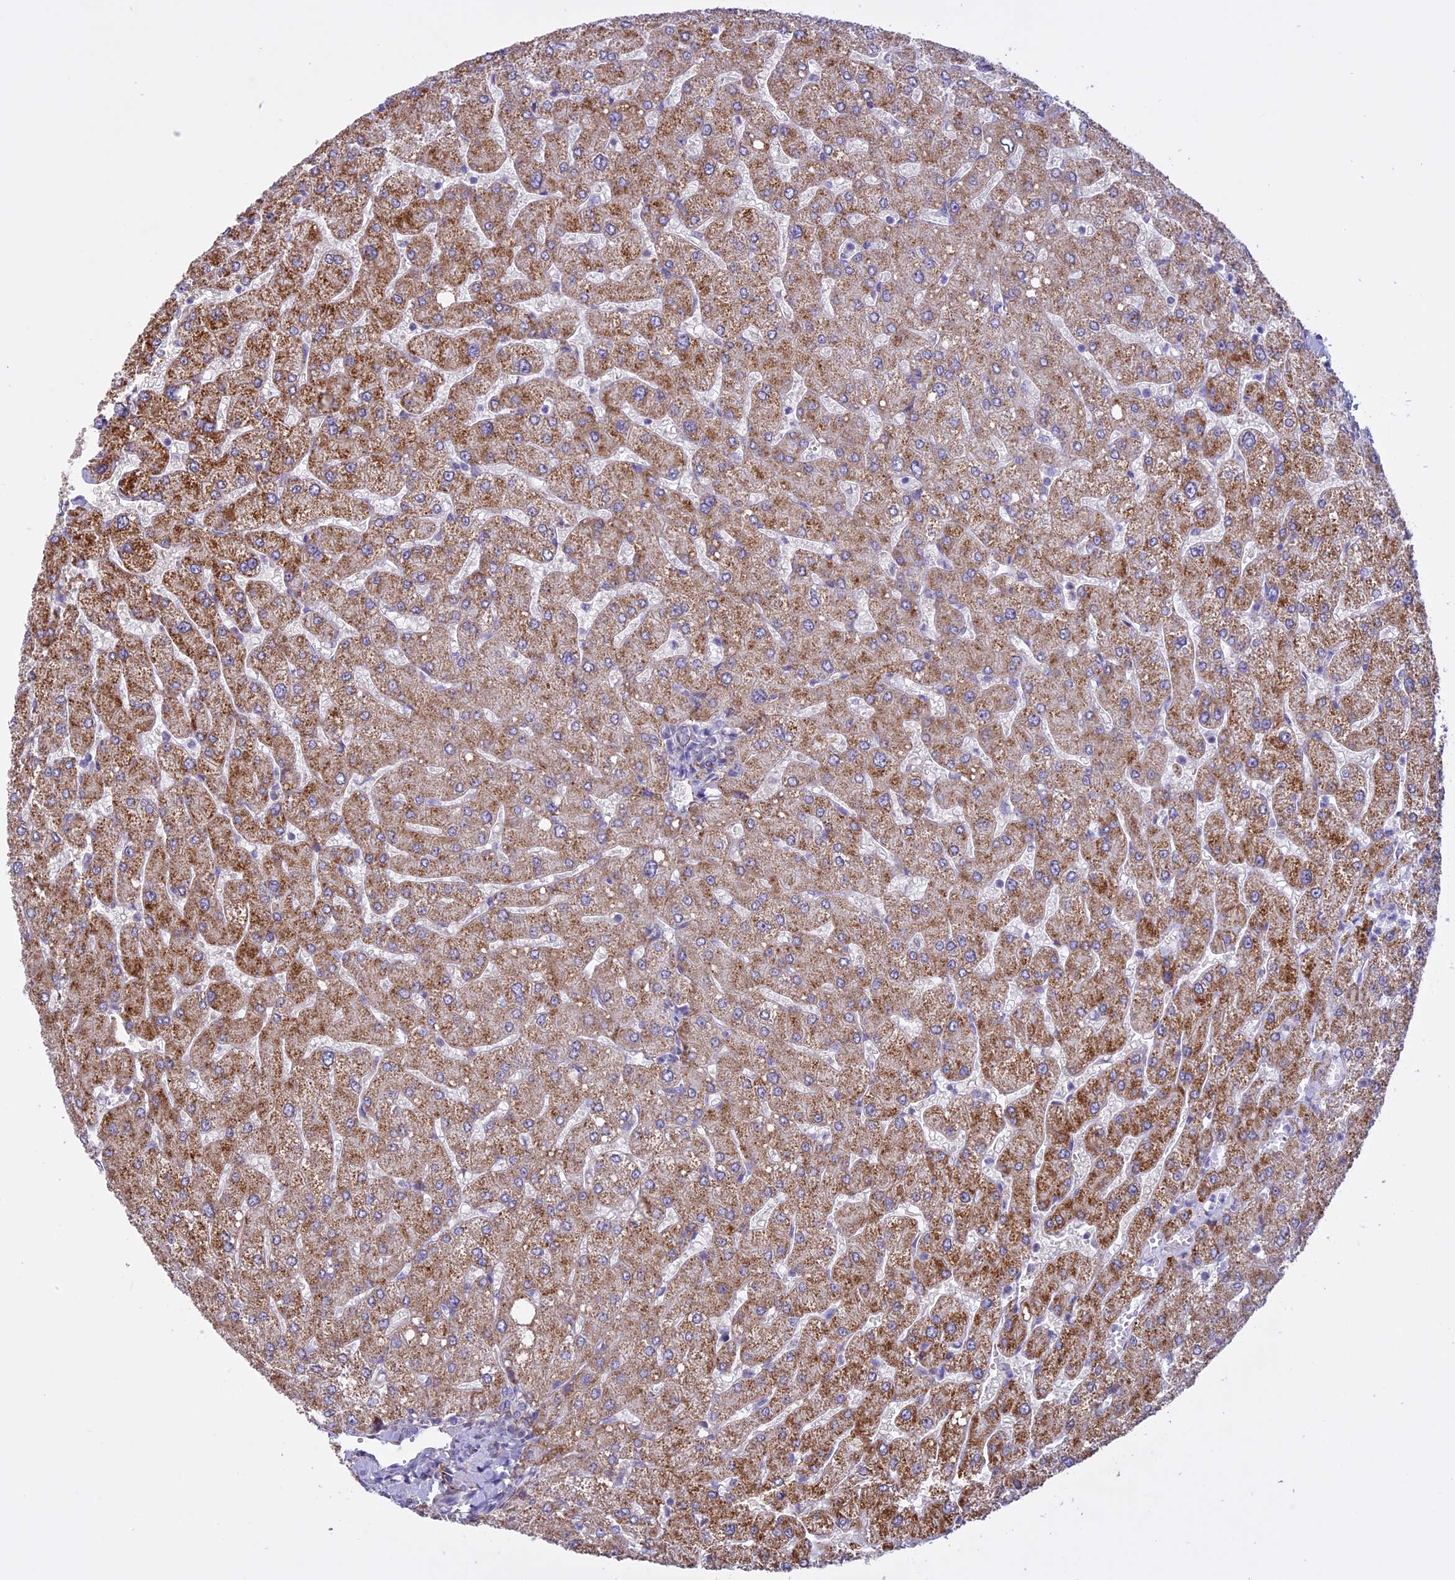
{"staining": {"intensity": "negative", "quantity": "none", "location": "none"}, "tissue": "liver", "cell_type": "Cholangiocytes", "image_type": "normal", "snomed": [{"axis": "morphology", "description": "Normal tissue, NOS"}, {"axis": "topography", "description": "Liver"}], "caption": "Liver was stained to show a protein in brown. There is no significant staining in cholangiocytes. (Immunohistochemistry, brightfield microscopy, high magnification).", "gene": "SPHKAP", "patient": {"sex": "male", "age": 55}}